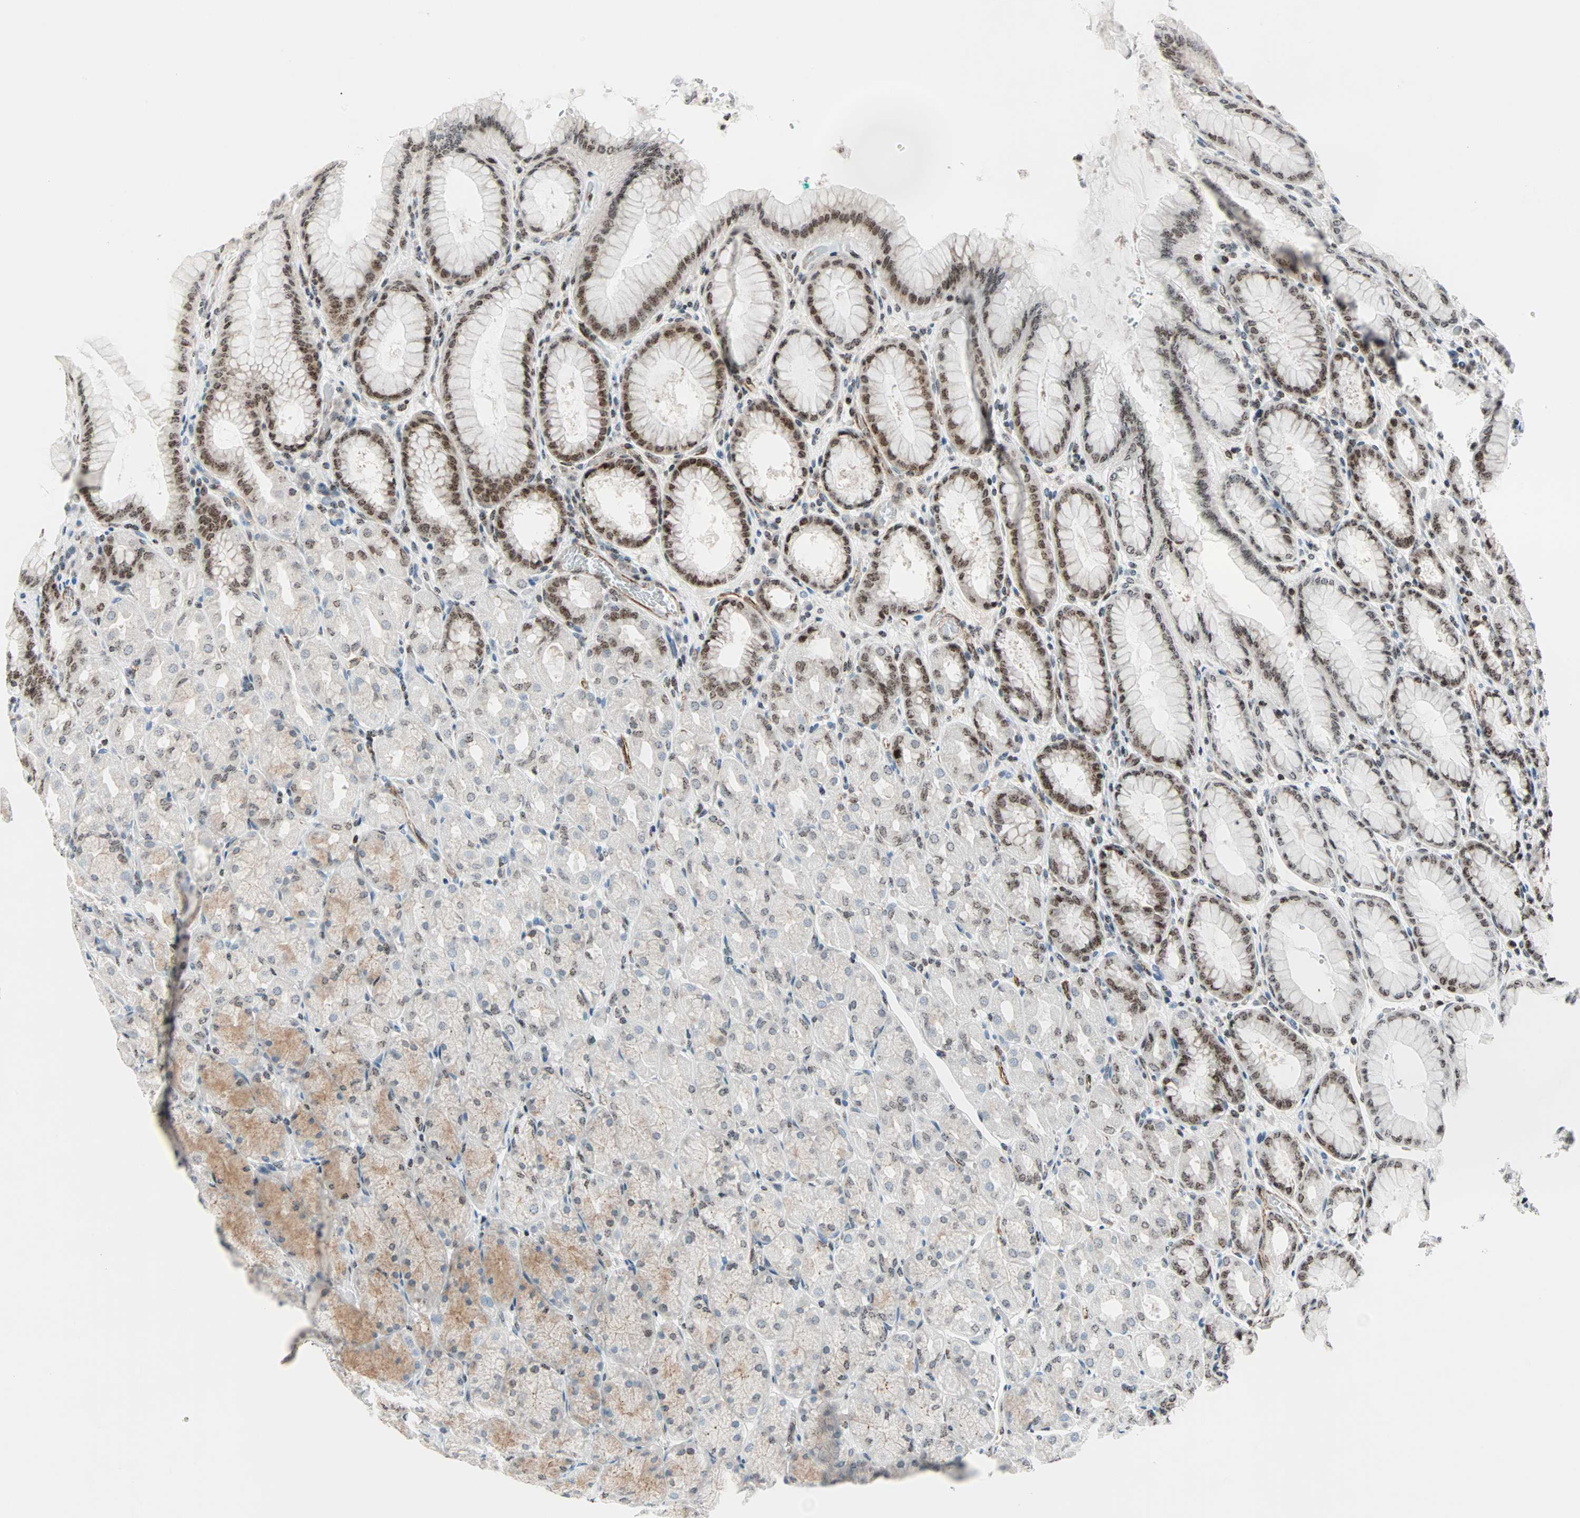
{"staining": {"intensity": "moderate", "quantity": ">75%", "location": "cytoplasmic/membranous,nuclear"}, "tissue": "stomach", "cell_type": "Glandular cells", "image_type": "normal", "snomed": [{"axis": "morphology", "description": "Normal tissue, NOS"}, {"axis": "topography", "description": "Stomach, upper"}], "caption": "The immunohistochemical stain highlights moderate cytoplasmic/membranous,nuclear staining in glandular cells of benign stomach.", "gene": "CENPA", "patient": {"sex": "female", "age": 56}}